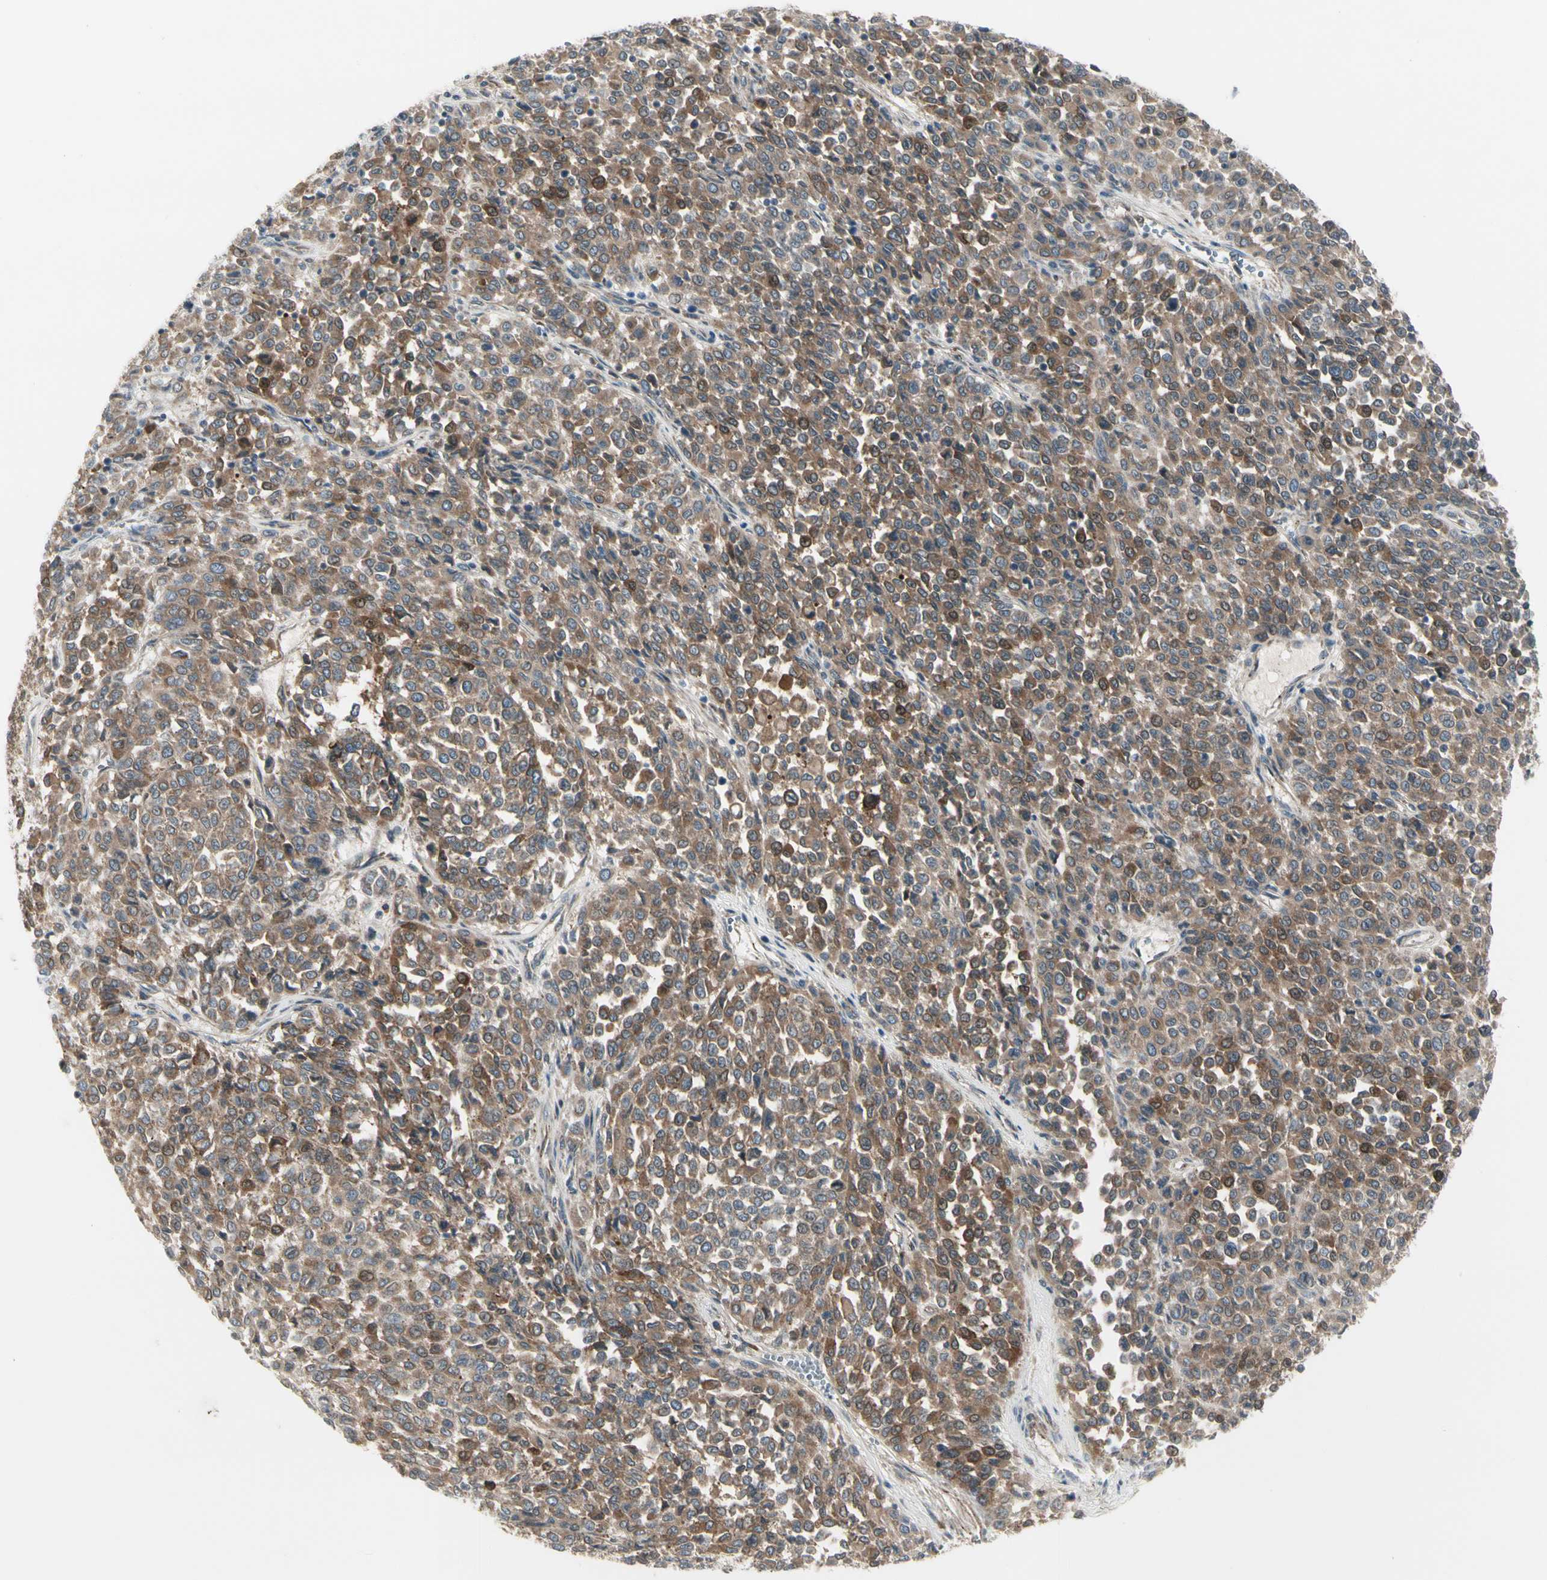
{"staining": {"intensity": "moderate", "quantity": ">75%", "location": "cytoplasmic/membranous"}, "tissue": "melanoma", "cell_type": "Tumor cells", "image_type": "cancer", "snomed": [{"axis": "morphology", "description": "Malignant melanoma, Metastatic site"}, {"axis": "topography", "description": "Pancreas"}], "caption": "The photomicrograph shows a brown stain indicating the presence of a protein in the cytoplasmic/membranous of tumor cells in malignant melanoma (metastatic site). (IHC, brightfield microscopy, high magnification).", "gene": "GRN", "patient": {"sex": "female", "age": 30}}